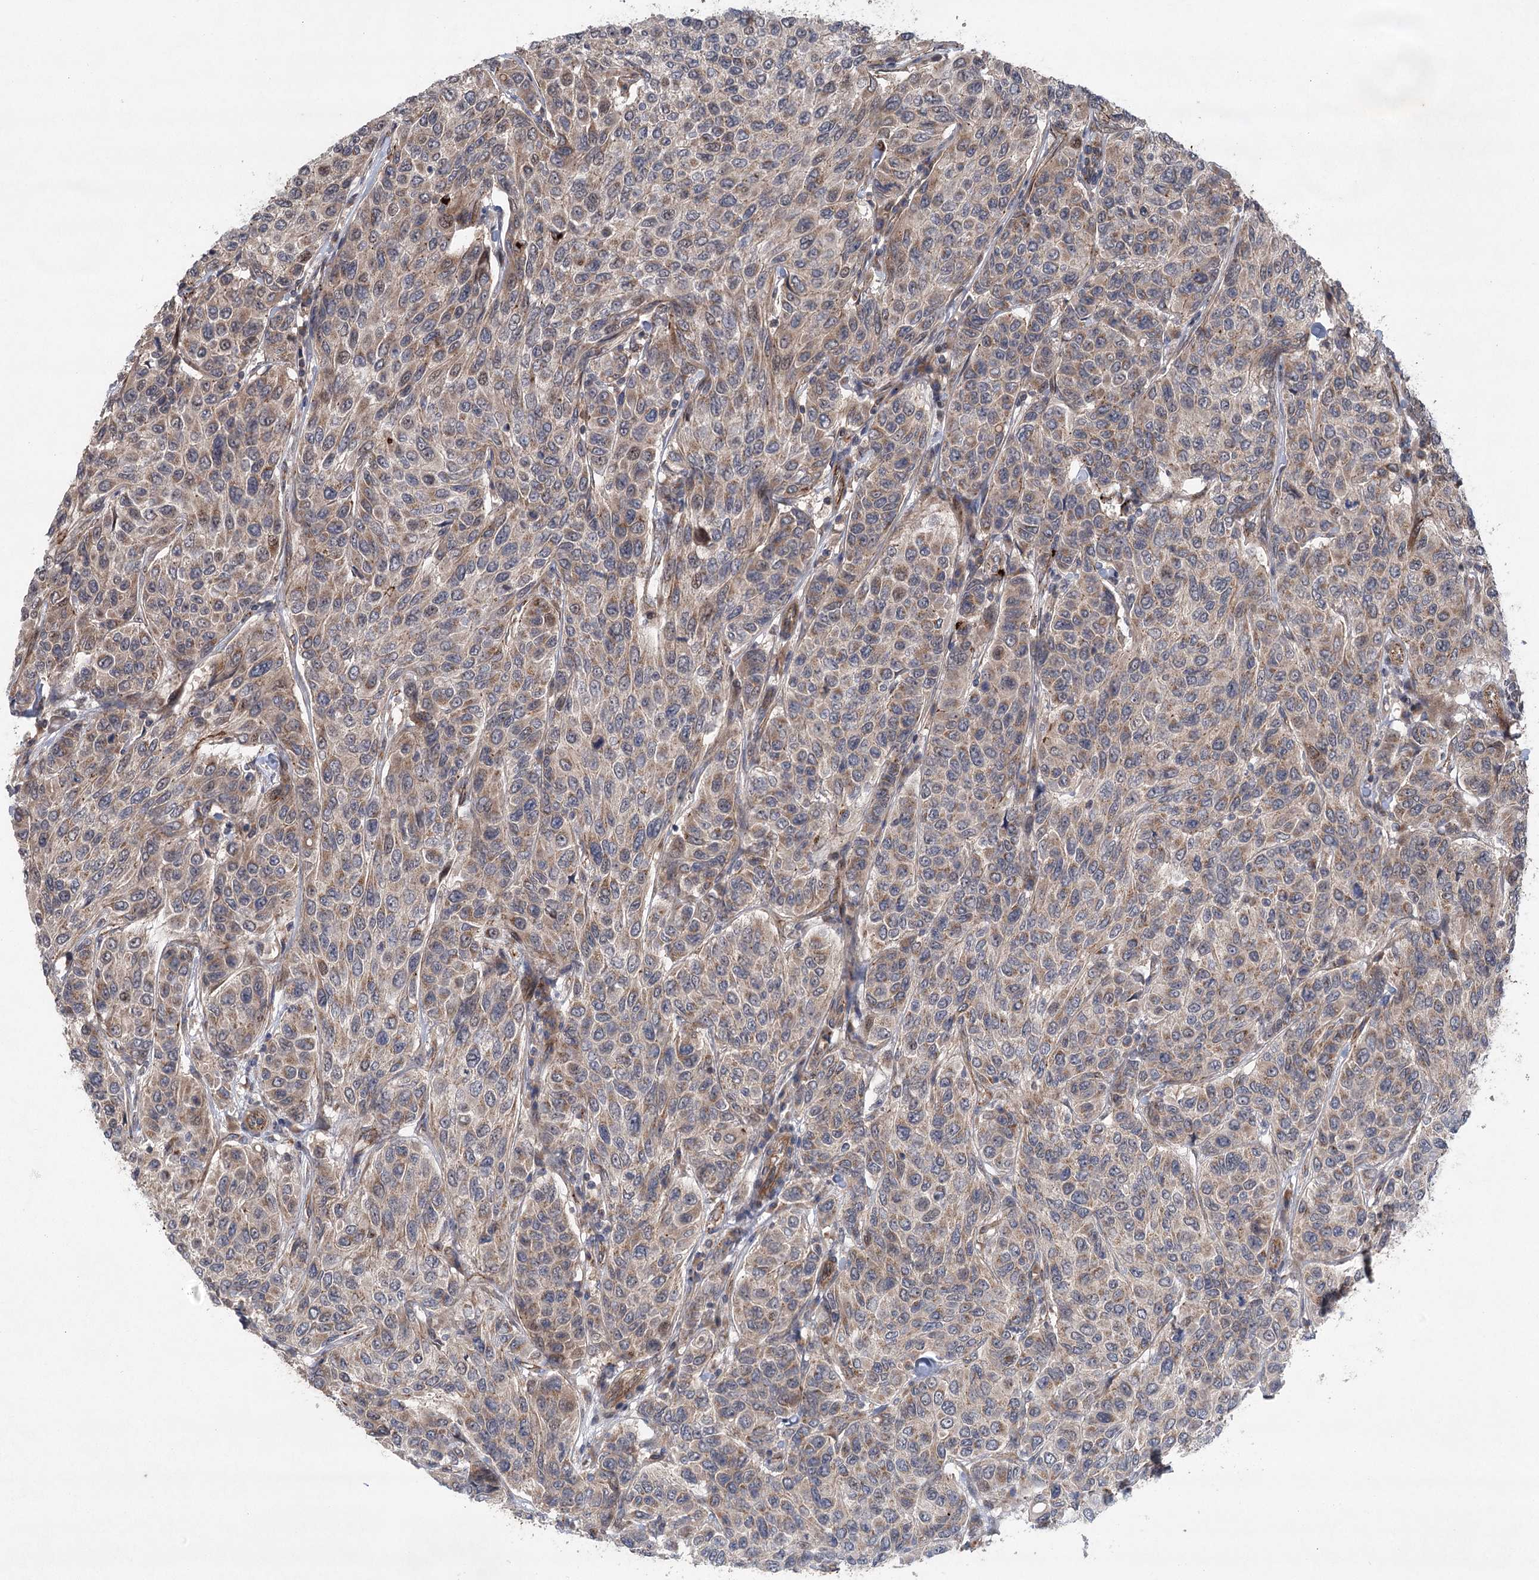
{"staining": {"intensity": "weak", "quantity": ">75%", "location": "cytoplasmic/membranous"}, "tissue": "breast cancer", "cell_type": "Tumor cells", "image_type": "cancer", "snomed": [{"axis": "morphology", "description": "Duct carcinoma"}, {"axis": "topography", "description": "Breast"}], "caption": "Protein staining by immunohistochemistry (IHC) exhibits weak cytoplasmic/membranous staining in approximately >75% of tumor cells in breast cancer.", "gene": "METTL24", "patient": {"sex": "female", "age": 55}}